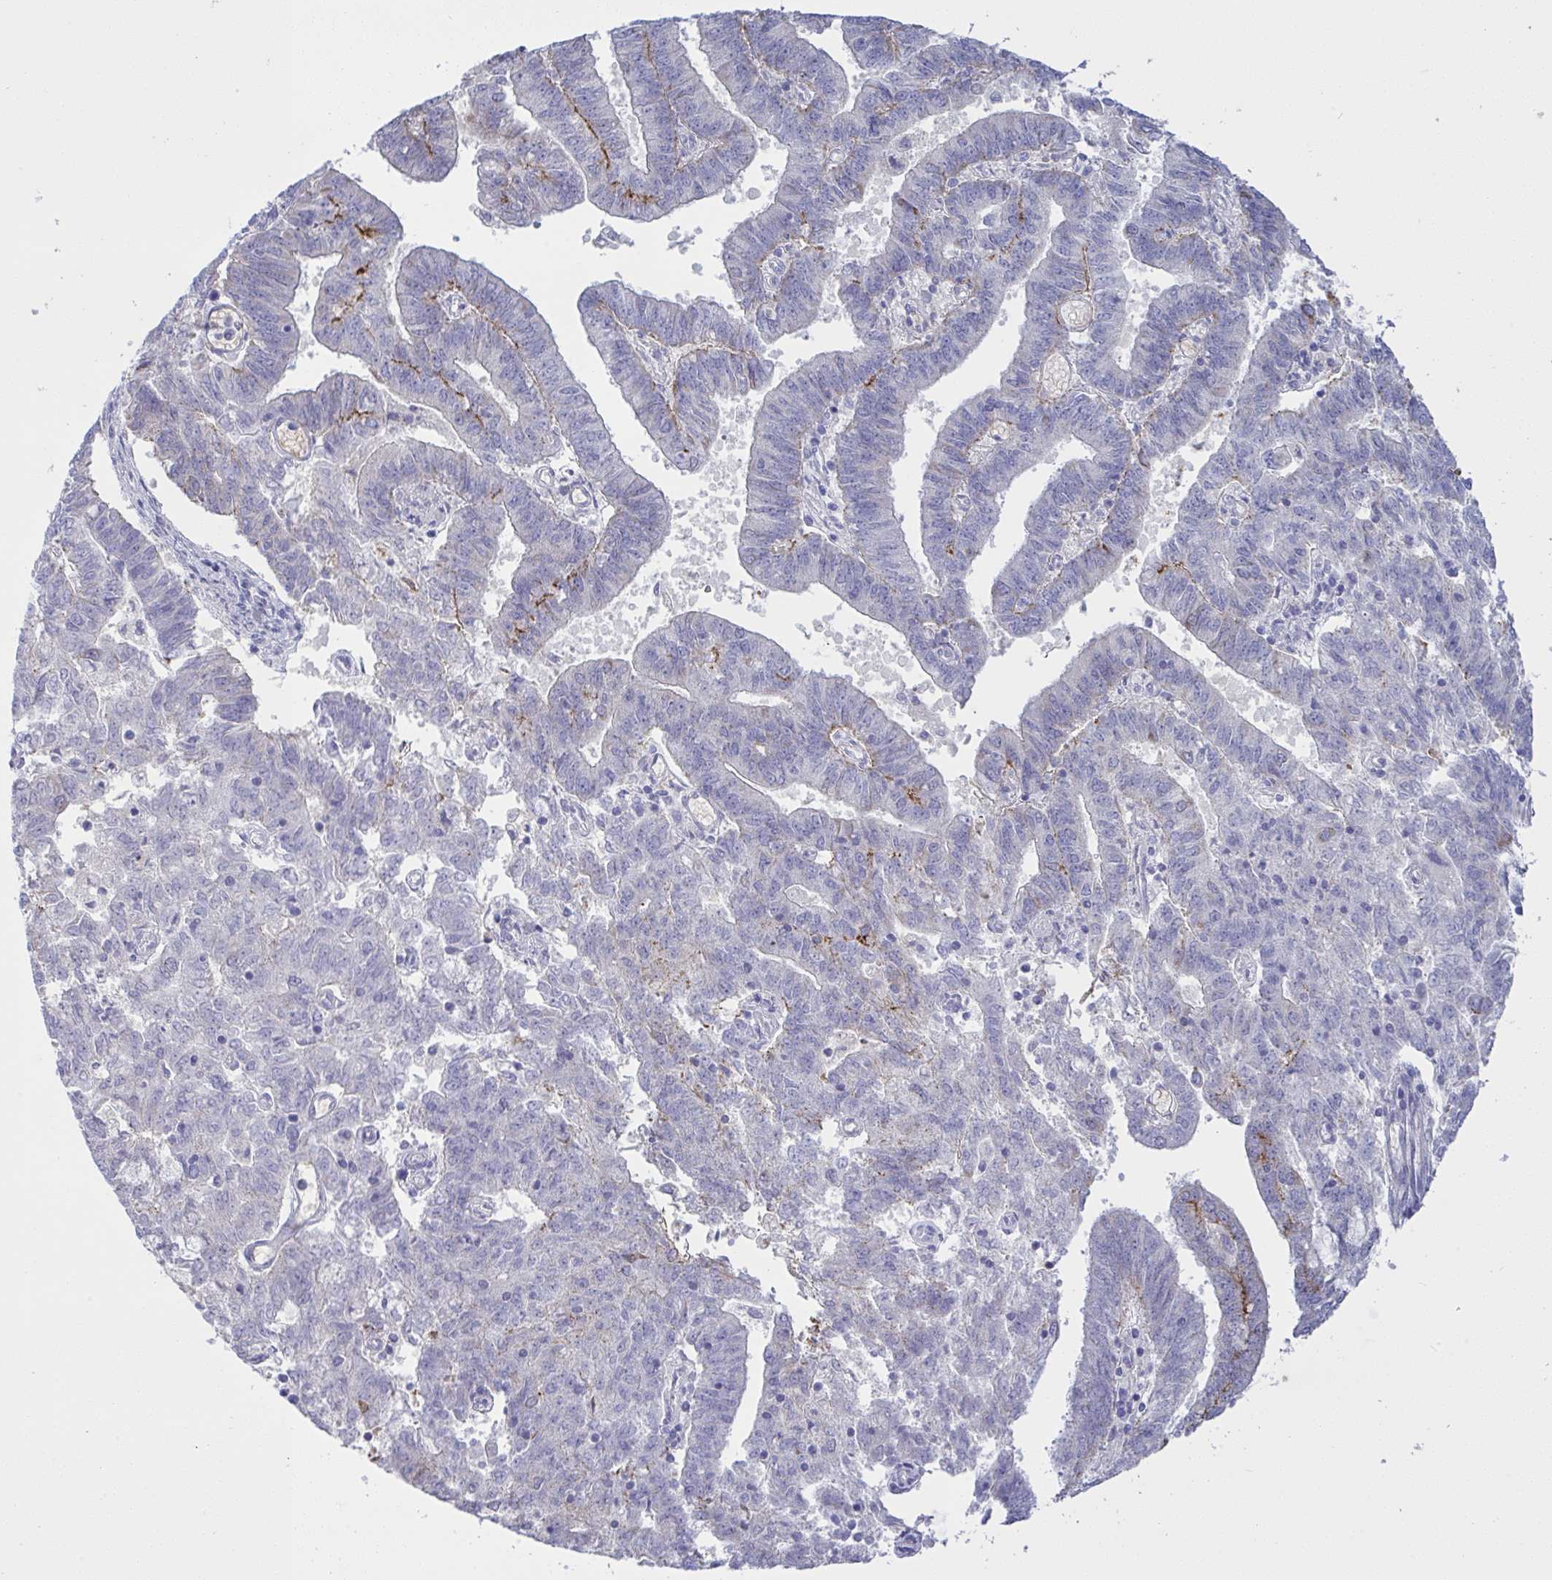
{"staining": {"intensity": "negative", "quantity": "none", "location": "none"}, "tissue": "endometrial cancer", "cell_type": "Tumor cells", "image_type": "cancer", "snomed": [{"axis": "morphology", "description": "Adenocarcinoma, NOS"}, {"axis": "topography", "description": "Endometrium"}], "caption": "The histopathology image demonstrates no significant staining in tumor cells of adenocarcinoma (endometrial).", "gene": "NTN1", "patient": {"sex": "female", "age": 82}}